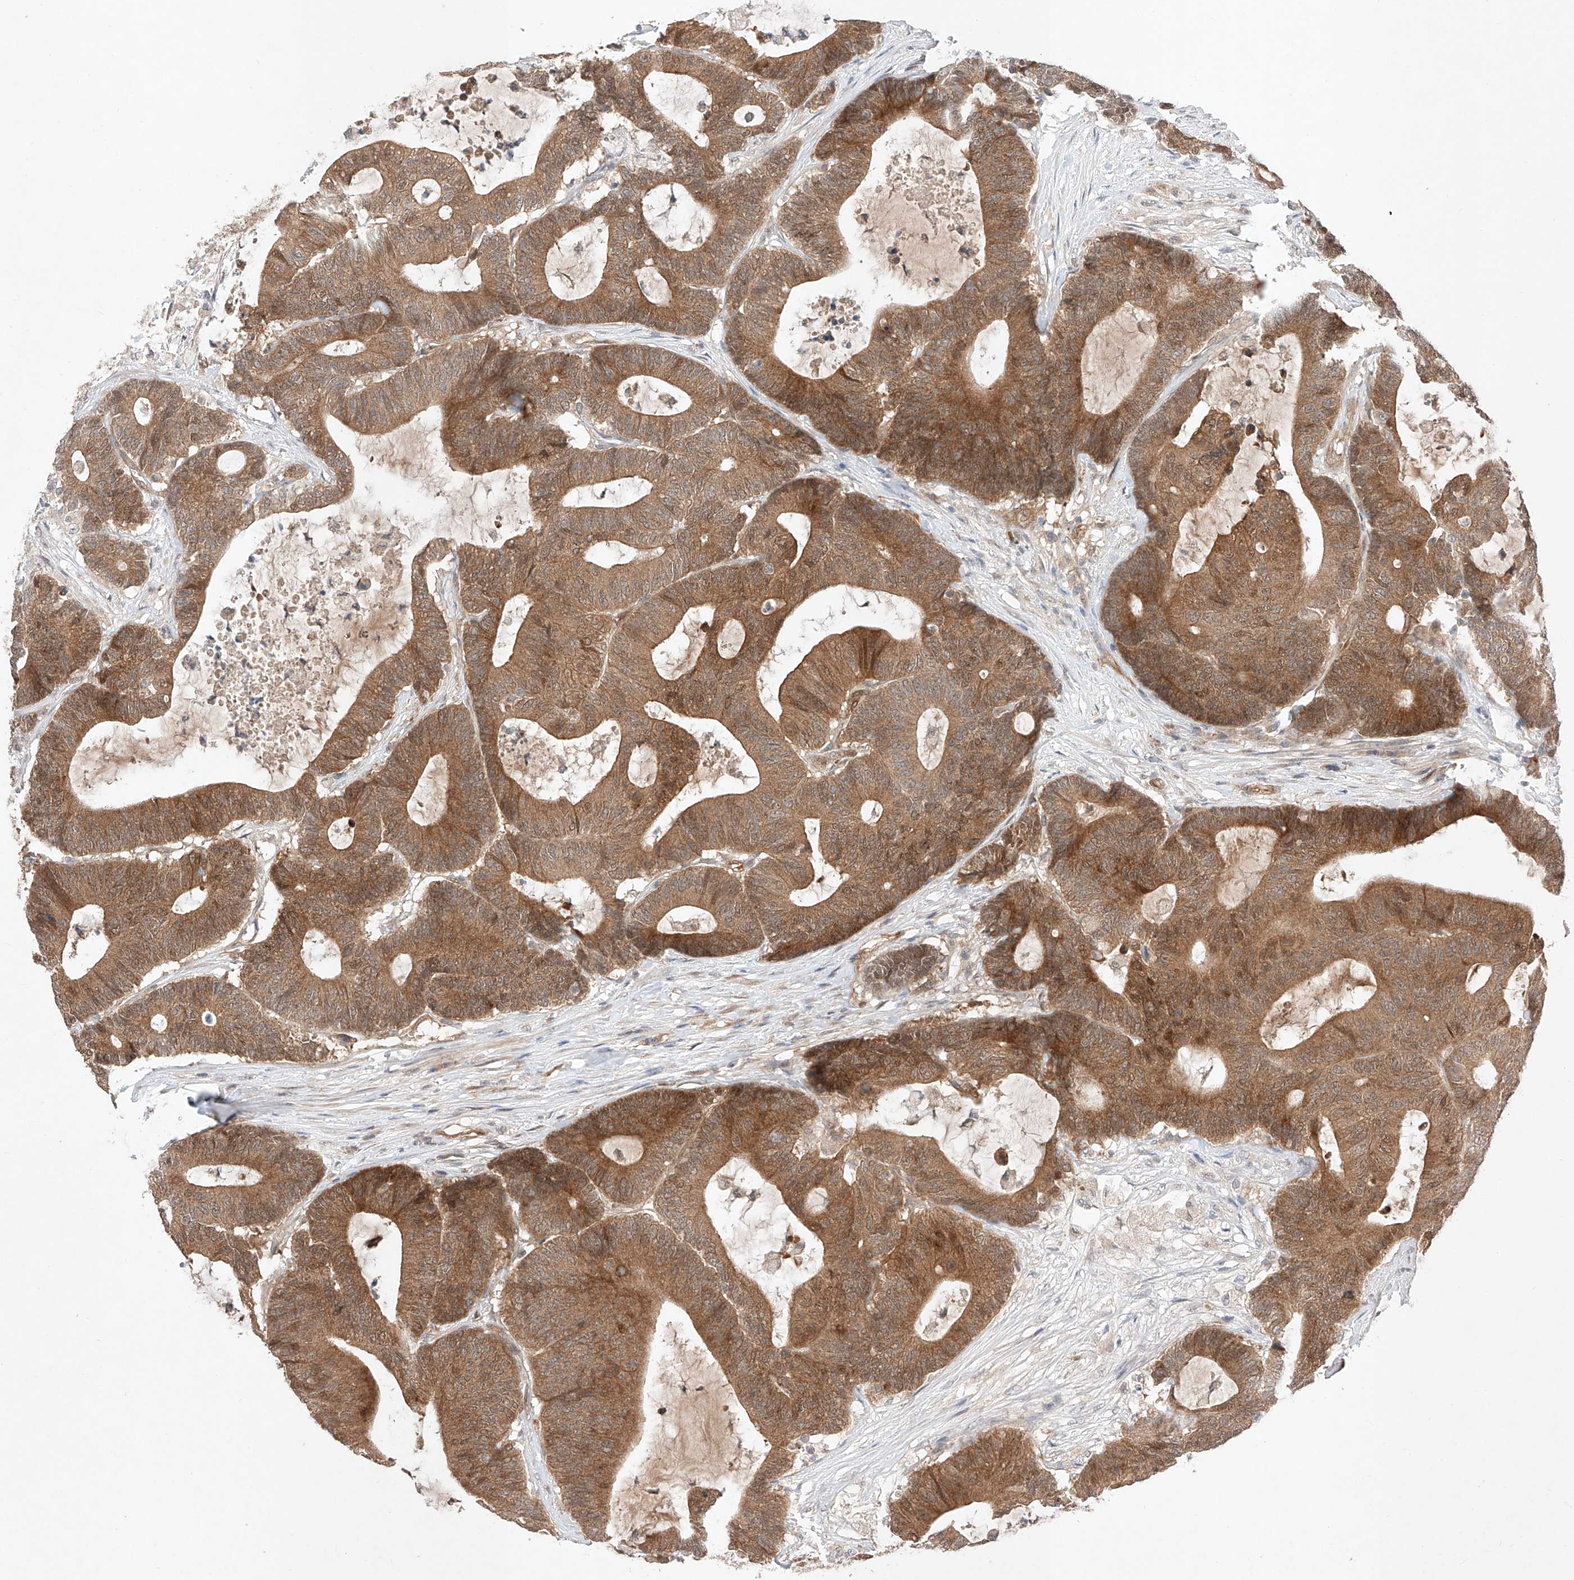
{"staining": {"intensity": "moderate", "quantity": ">75%", "location": "cytoplasmic/membranous"}, "tissue": "colorectal cancer", "cell_type": "Tumor cells", "image_type": "cancer", "snomed": [{"axis": "morphology", "description": "Adenocarcinoma, NOS"}, {"axis": "topography", "description": "Colon"}], "caption": "Immunohistochemical staining of human colorectal cancer (adenocarcinoma) exhibits medium levels of moderate cytoplasmic/membranous protein positivity in approximately >75% of tumor cells. (Stains: DAB (3,3'-diaminobenzidine) in brown, nuclei in blue, Microscopy: brightfield microscopy at high magnification).", "gene": "ZNF124", "patient": {"sex": "female", "age": 84}}